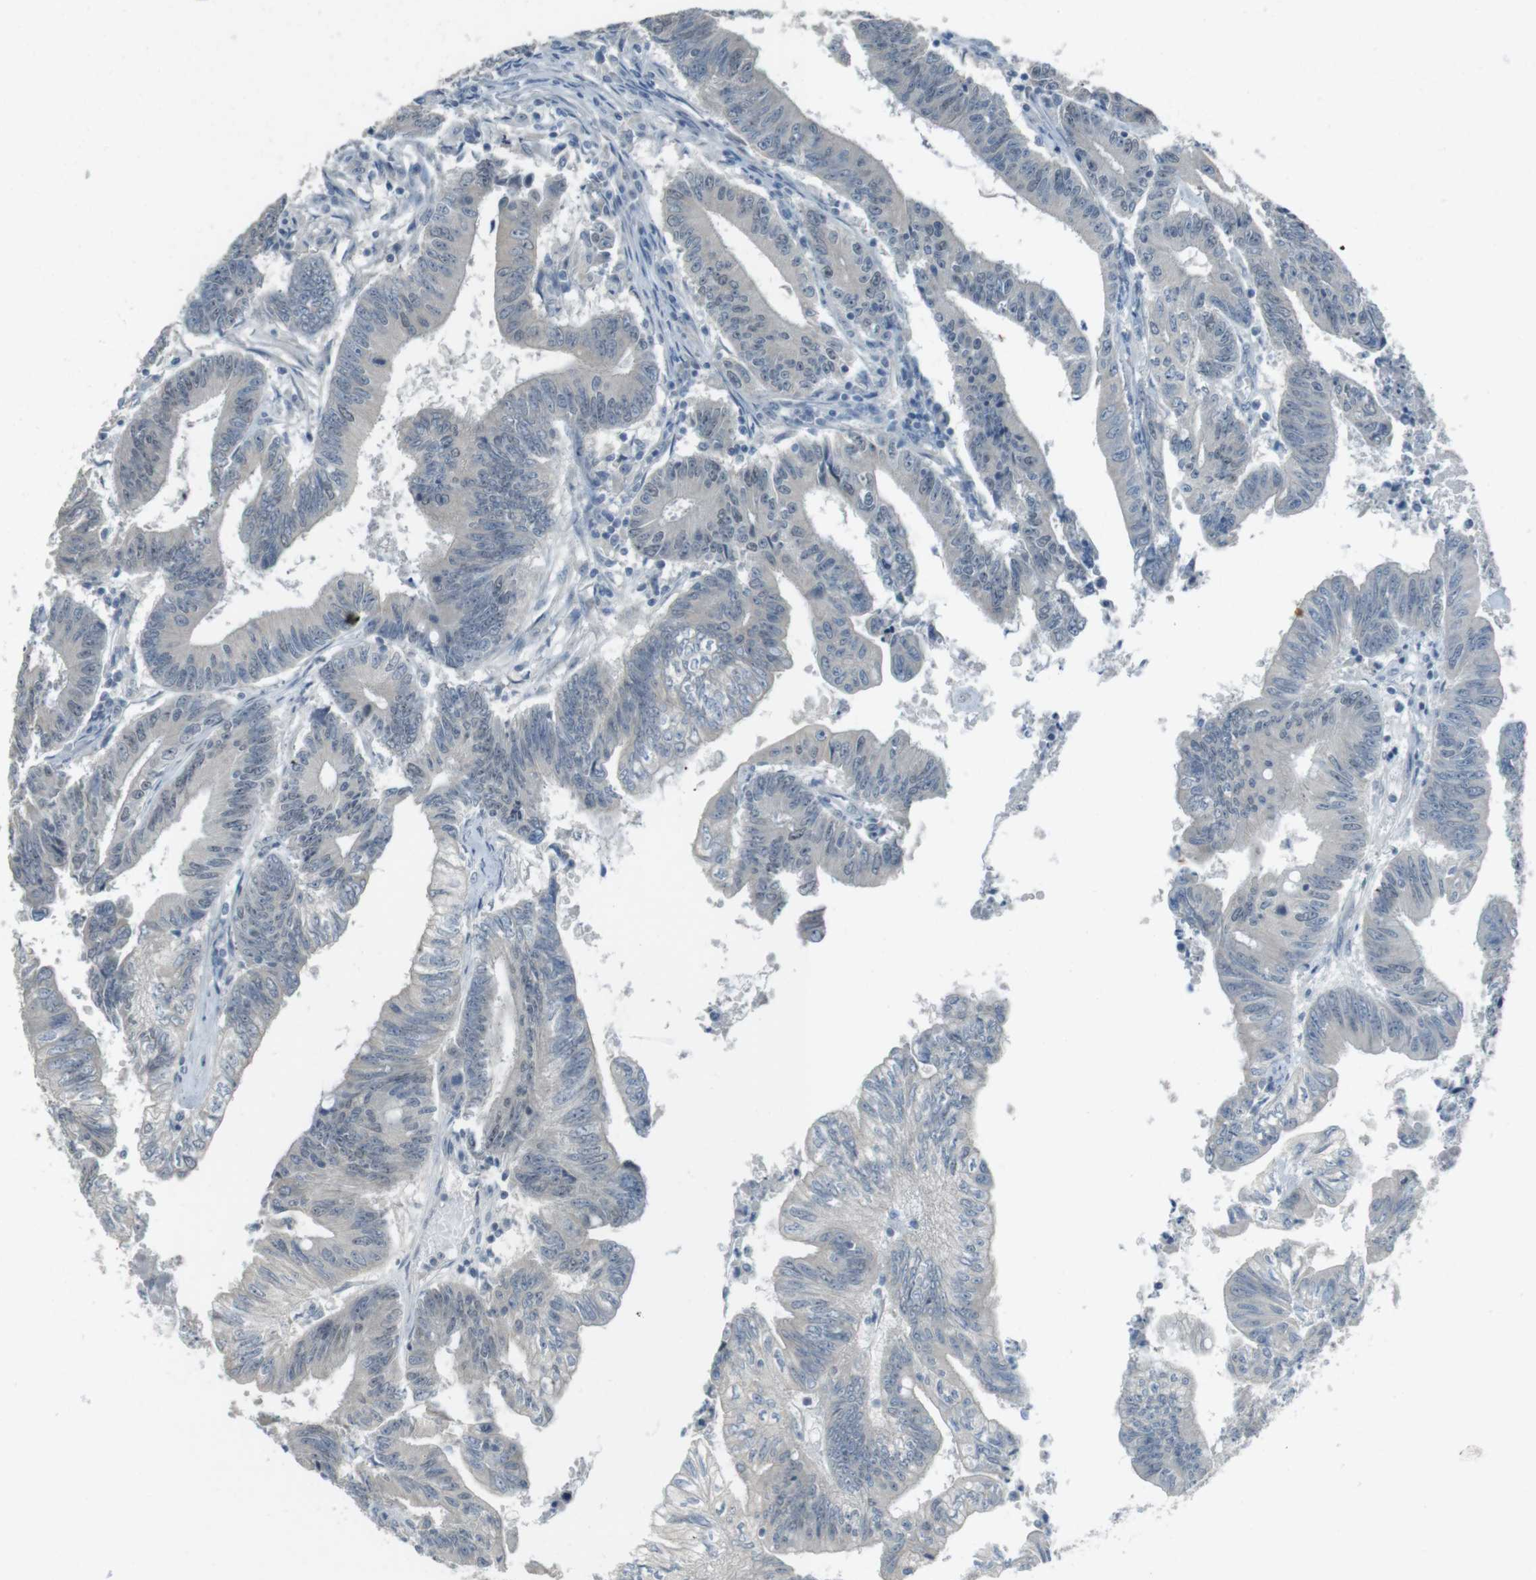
{"staining": {"intensity": "negative", "quantity": "none", "location": "none"}, "tissue": "colorectal cancer", "cell_type": "Tumor cells", "image_type": "cancer", "snomed": [{"axis": "morphology", "description": "Adenocarcinoma, NOS"}, {"axis": "topography", "description": "Colon"}], "caption": "Image shows no protein staining in tumor cells of colorectal adenocarcinoma tissue.", "gene": "ENTPD7", "patient": {"sex": "male", "age": 45}}